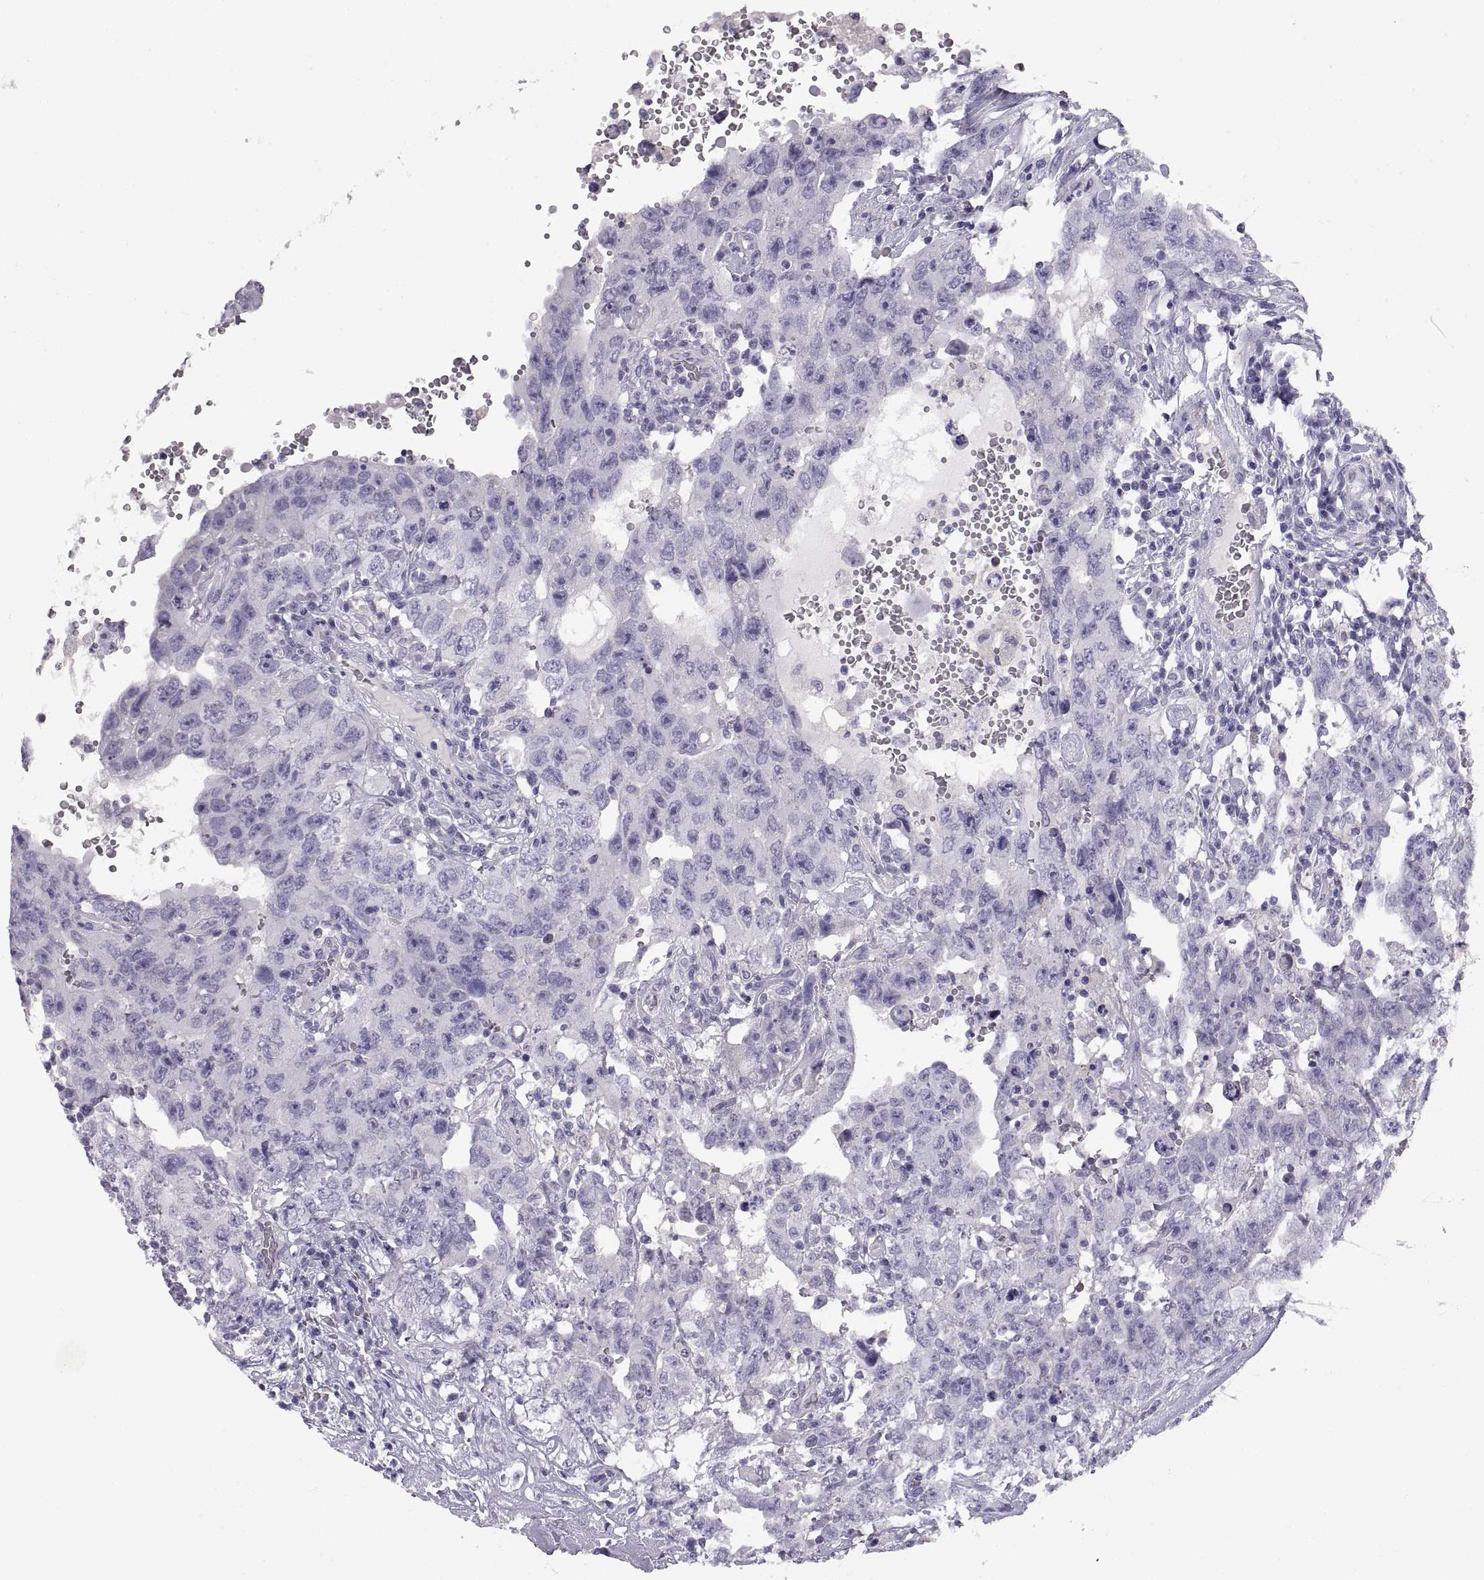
{"staining": {"intensity": "negative", "quantity": "none", "location": "none"}, "tissue": "testis cancer", "cell_type": "Tumor cells", "image_type": "cancer", "snomed": [{"axis": "morphology", "description": "Carcinoma, Embryonal, NOS"}, {"axis": "topography", "description": "Testis"}], "caption": "Immunohistochemistry (IHC) of human testis embryonal carcinoma demonstrates no expression in tumor cells.", "gene": "CRYBB3", "patient": {"sex": "male", "age": 26}}